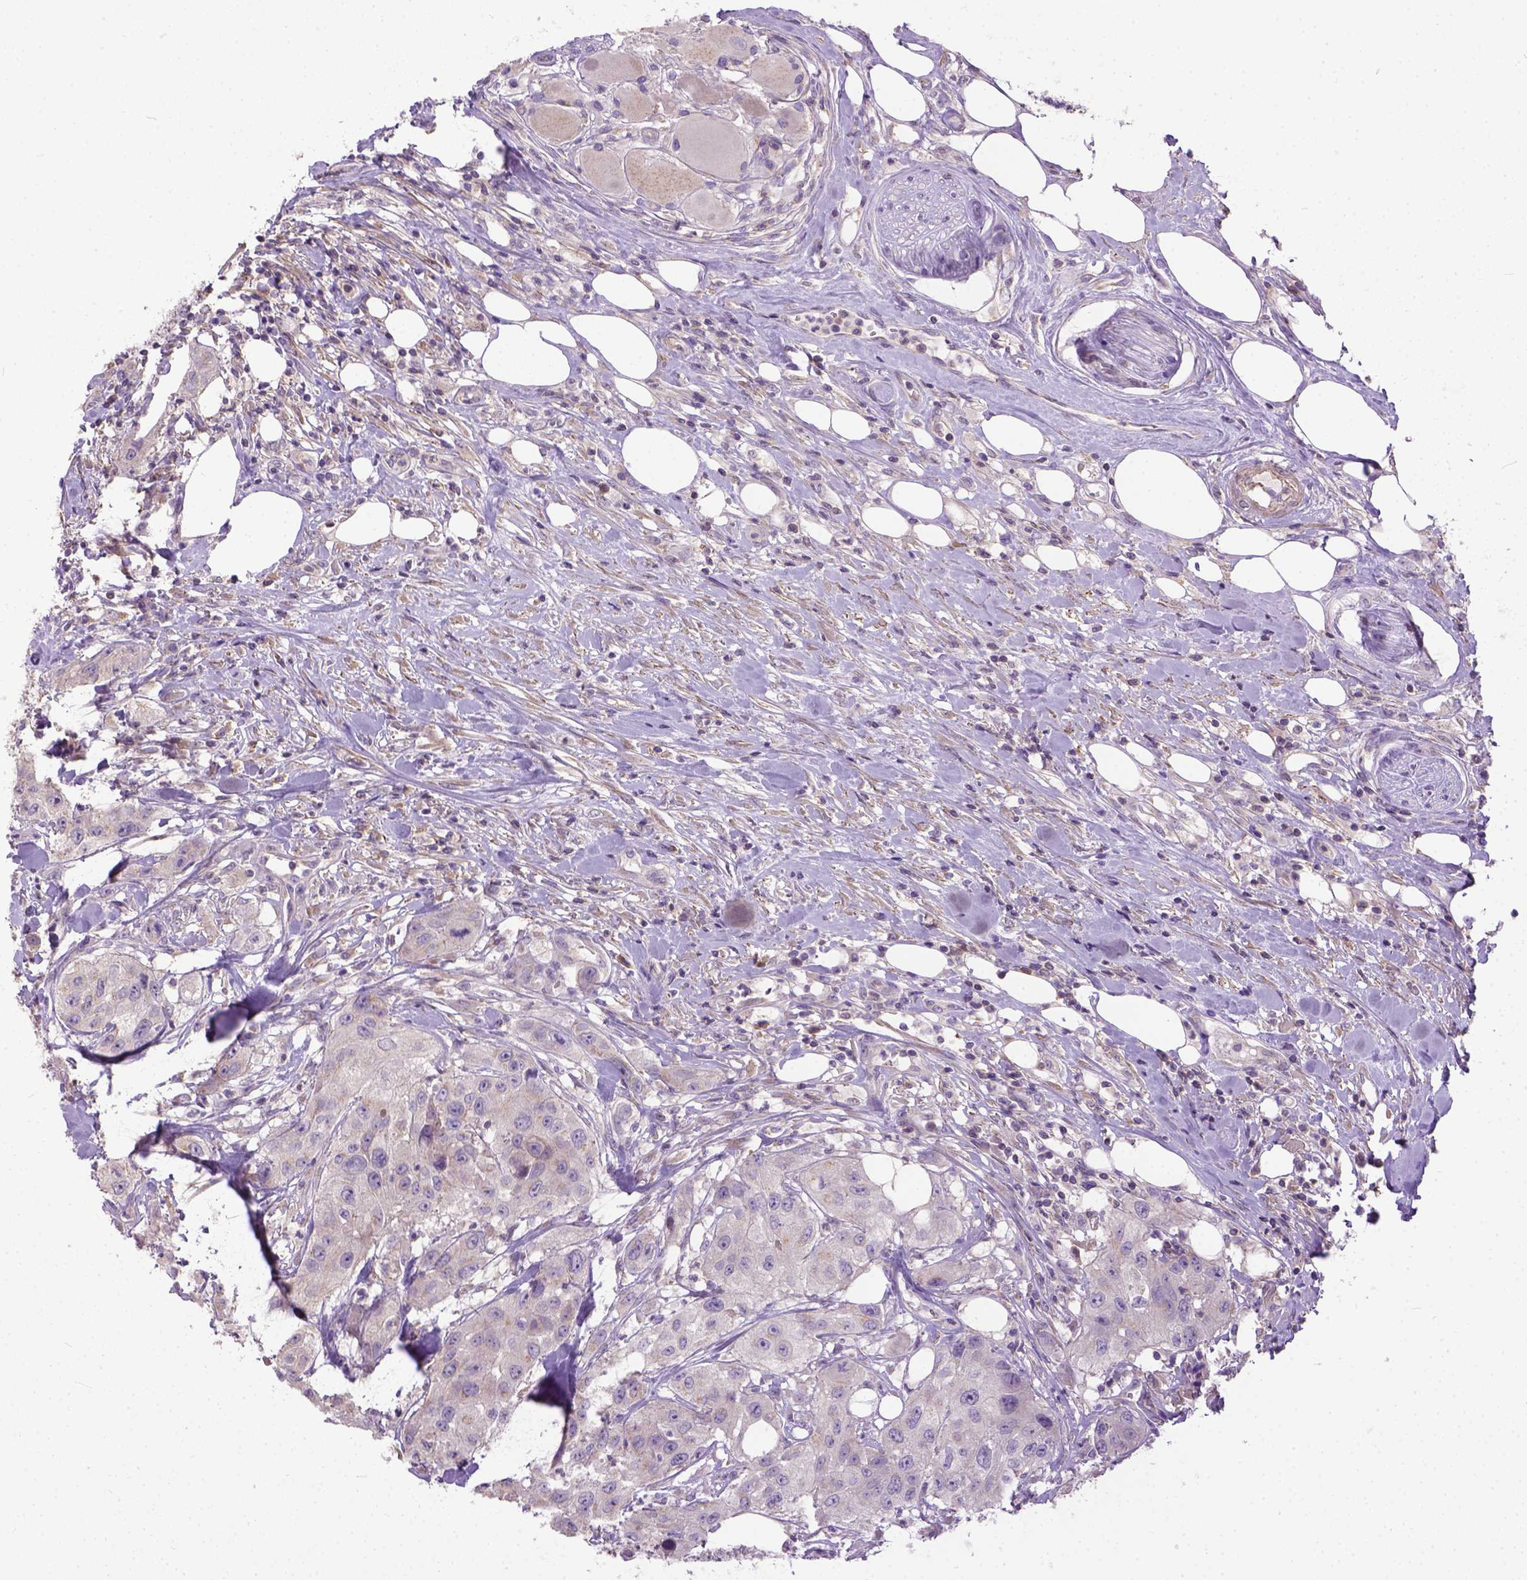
{"staining": {"intensity": "weak", "quantity": "<25%", "location": "cytoplasmic/membranous"}, "tissue": "urothelial cancer", "cell_type": "Tumor cells", "image_type": "cancer", "snomed": [{"axis": "morphology", "description": "Urothelial carcinoma, High grade"}, {"axis": "topography", "description": "Urinary bladder"}], "caption": "A photomicrograph of high-grade urothelial carcinoma stained for a protein shows no brown staining in tumor cells.", "gene": "BANF2", "patient": {"sex": "male", "age": 79}}